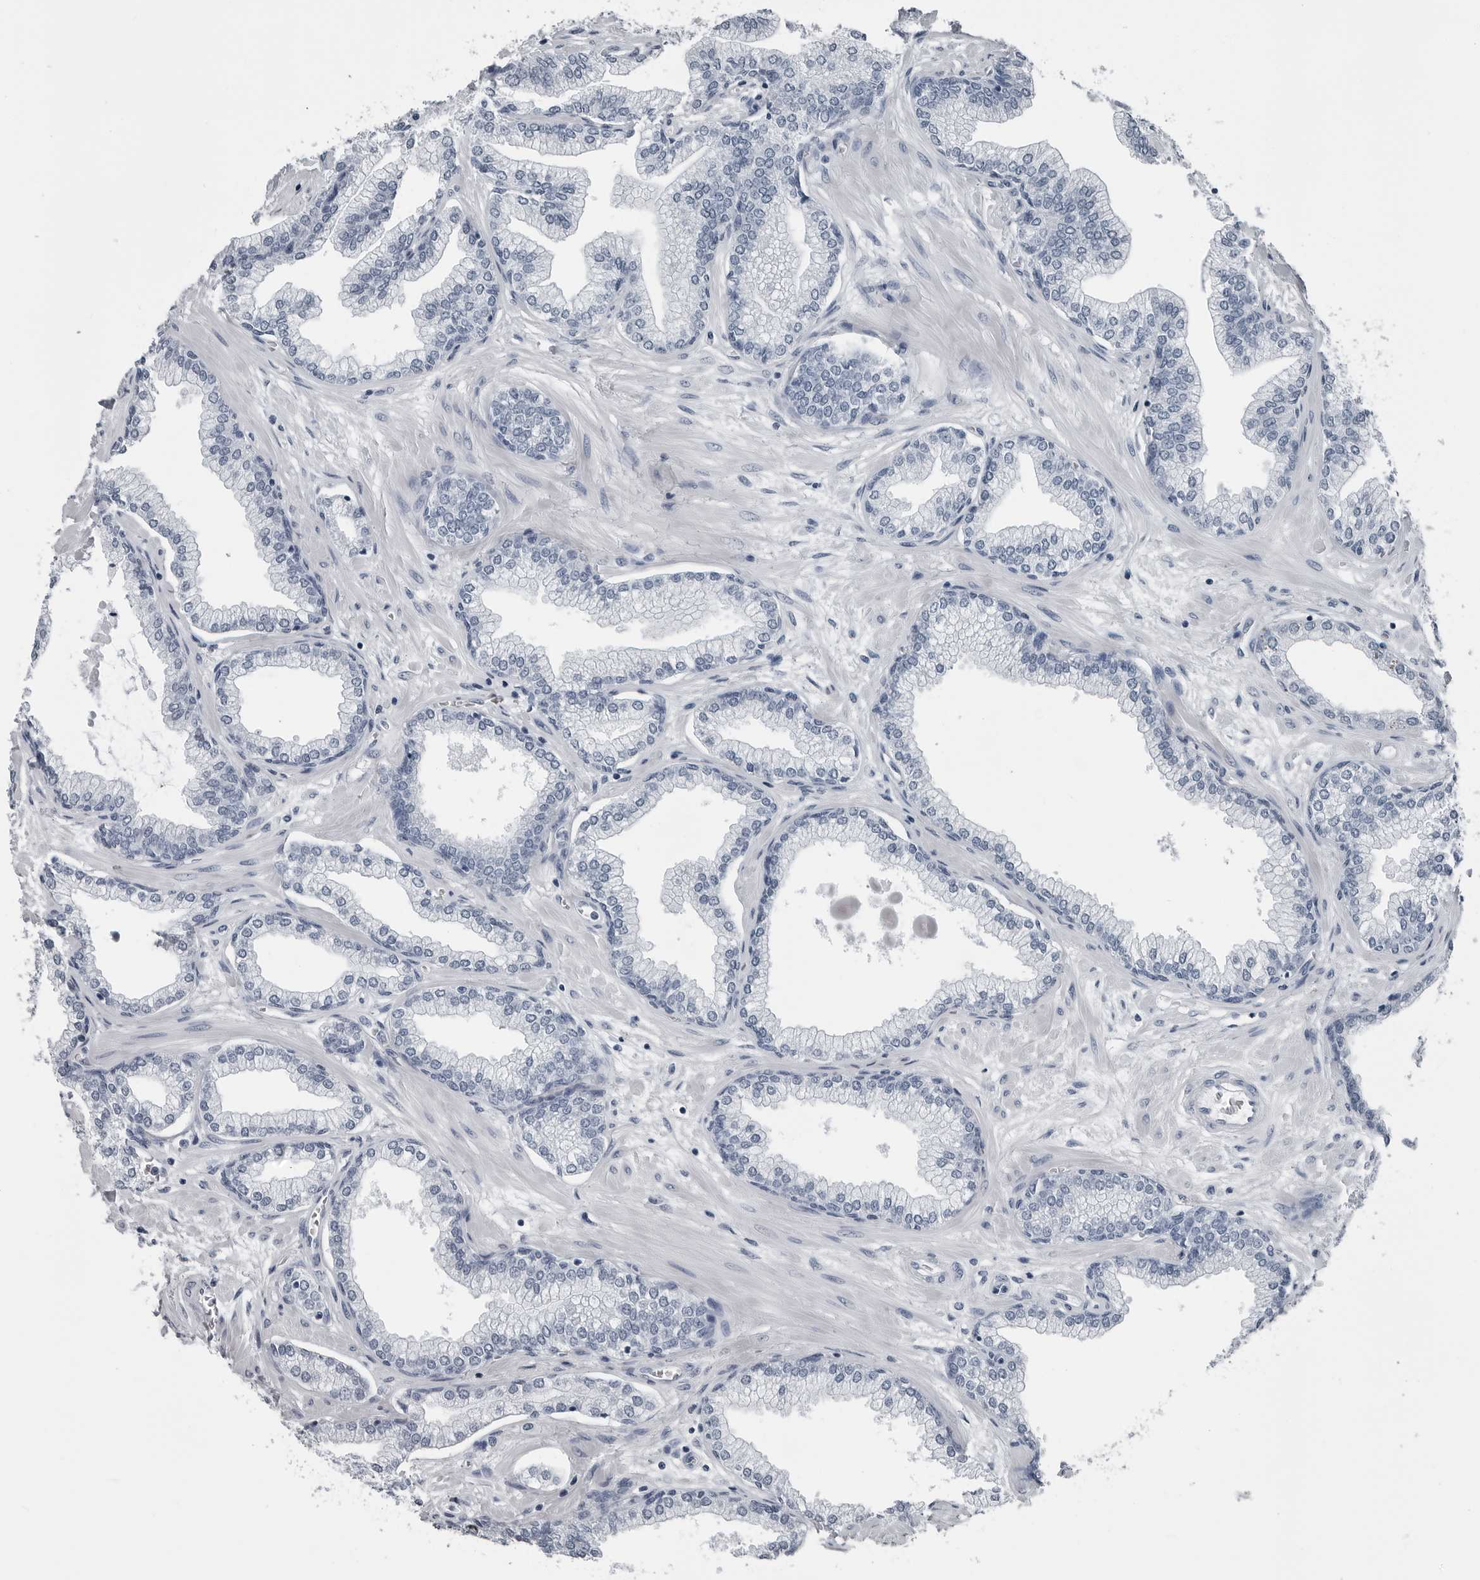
{"staining": {"intensity": "negative", "quantity": "none", "location": "none"}, "tissue": "prostate", "cell_type": "Glandular cells", "image_type": "normal", "snomed": [{"axis": "morphology", "description": "Normal tissue, NOS"}, {"axis": "morphology", "description": "Urothelial carcinoma, Low grade"}, {"axis": "topography", "description": "Urinary bladder"}, {"axis": "topography", "description": "Prostate"}], "caption": "Glandular cells show no significant protein expression in normal prostate.", "gene": "SPINK1", "patient": {"sex": "male", "age": 60}}